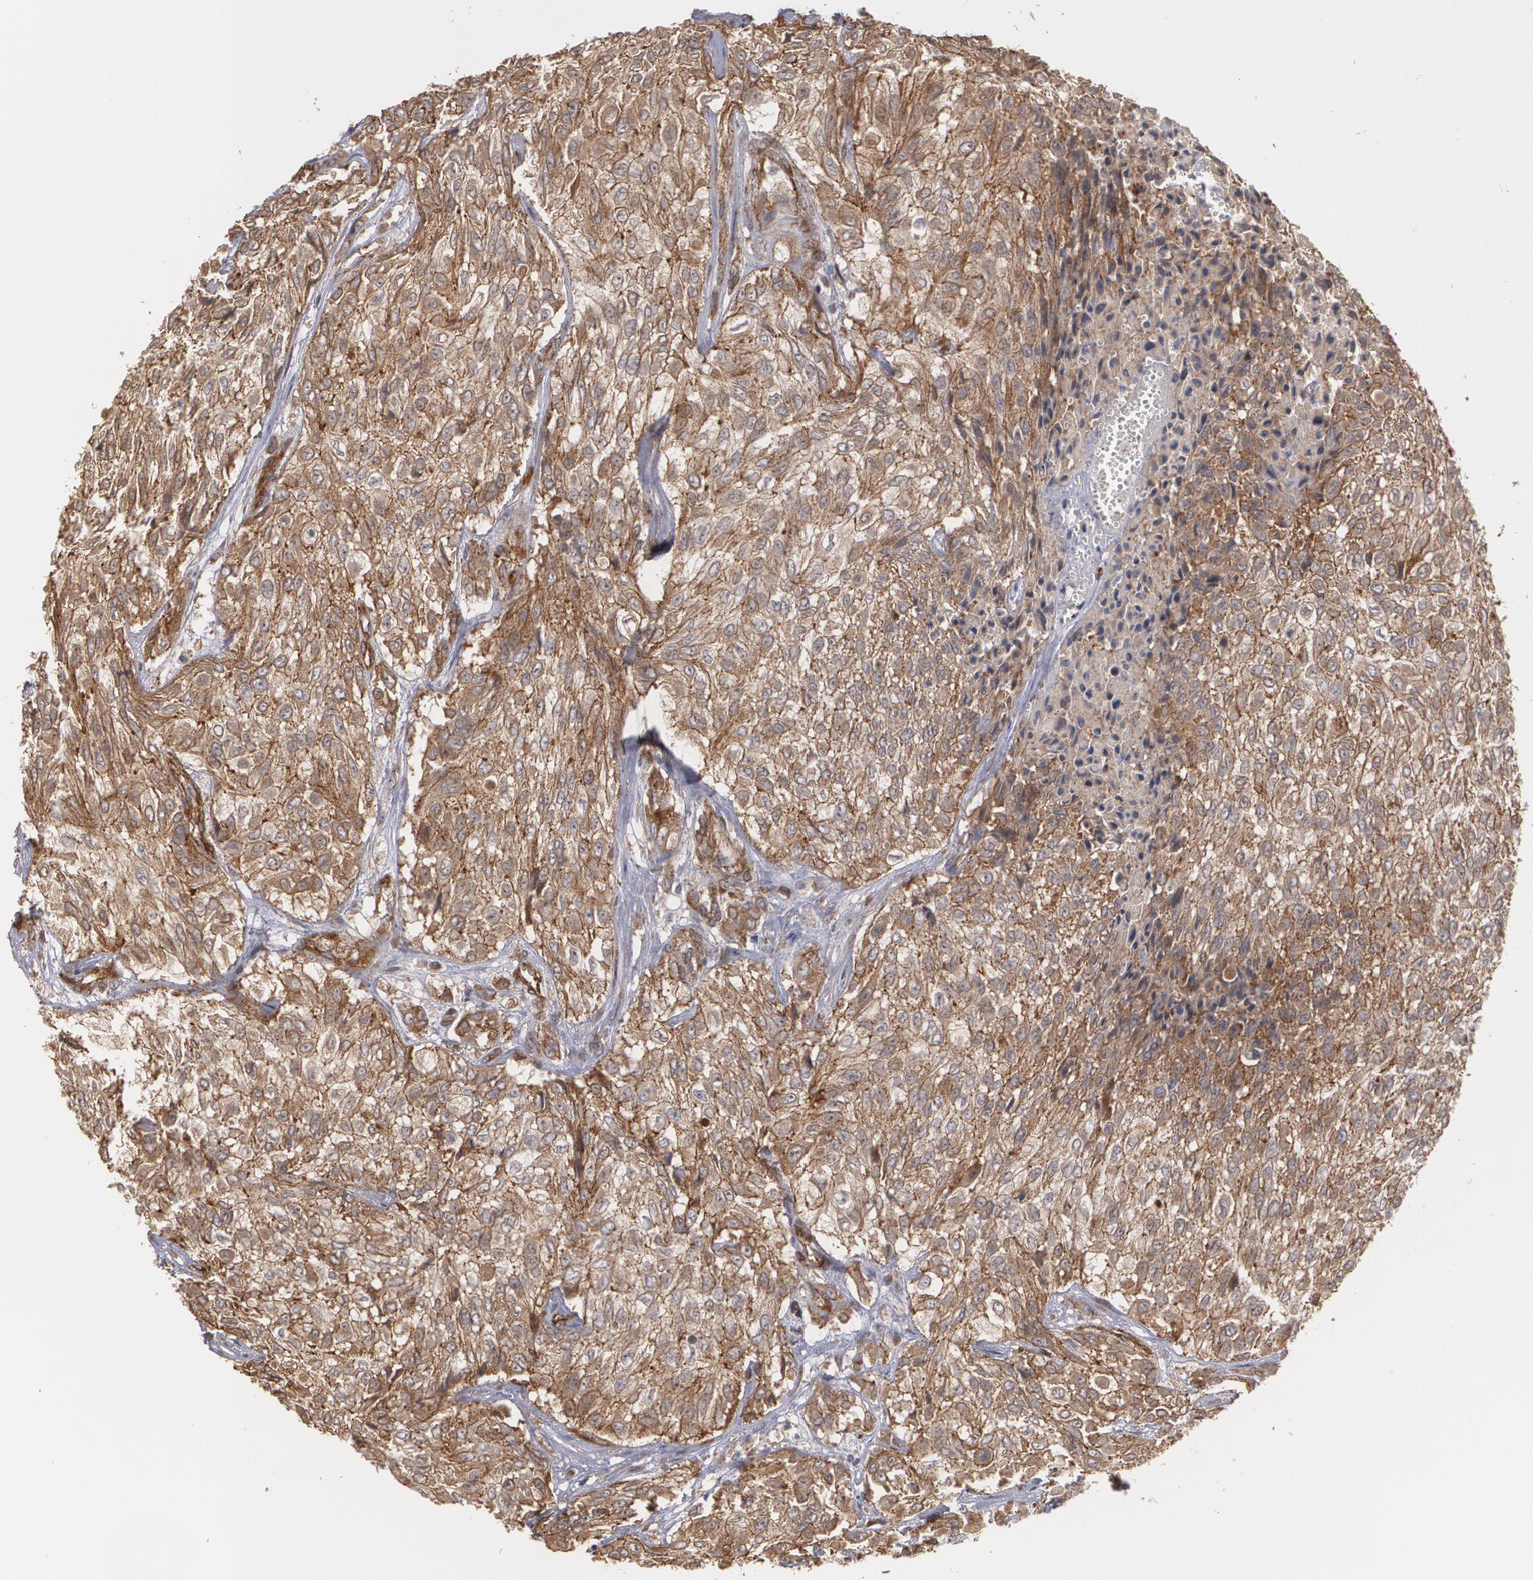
{"staining": {"intensity": "strong", "quantity": ">75%", "location": "cytoplasmic/membranous"}, "tissue": "urothelial cancer", "cell_type": "Tumor cells", "image_type": "cancer", "snomed": [{"axis": "morphology", "description": "Urothelial carcinoma, High grade"}, {"axis": "topography", "description": "Urinary bladder"}], "caption": "Tumor cells display high levels of strong cytoplasmic/membranous staining in approximately >75% of cells in urothelial cancer.", "gene": "TJP1", "patient": {"sex": "male", "age": 57}}